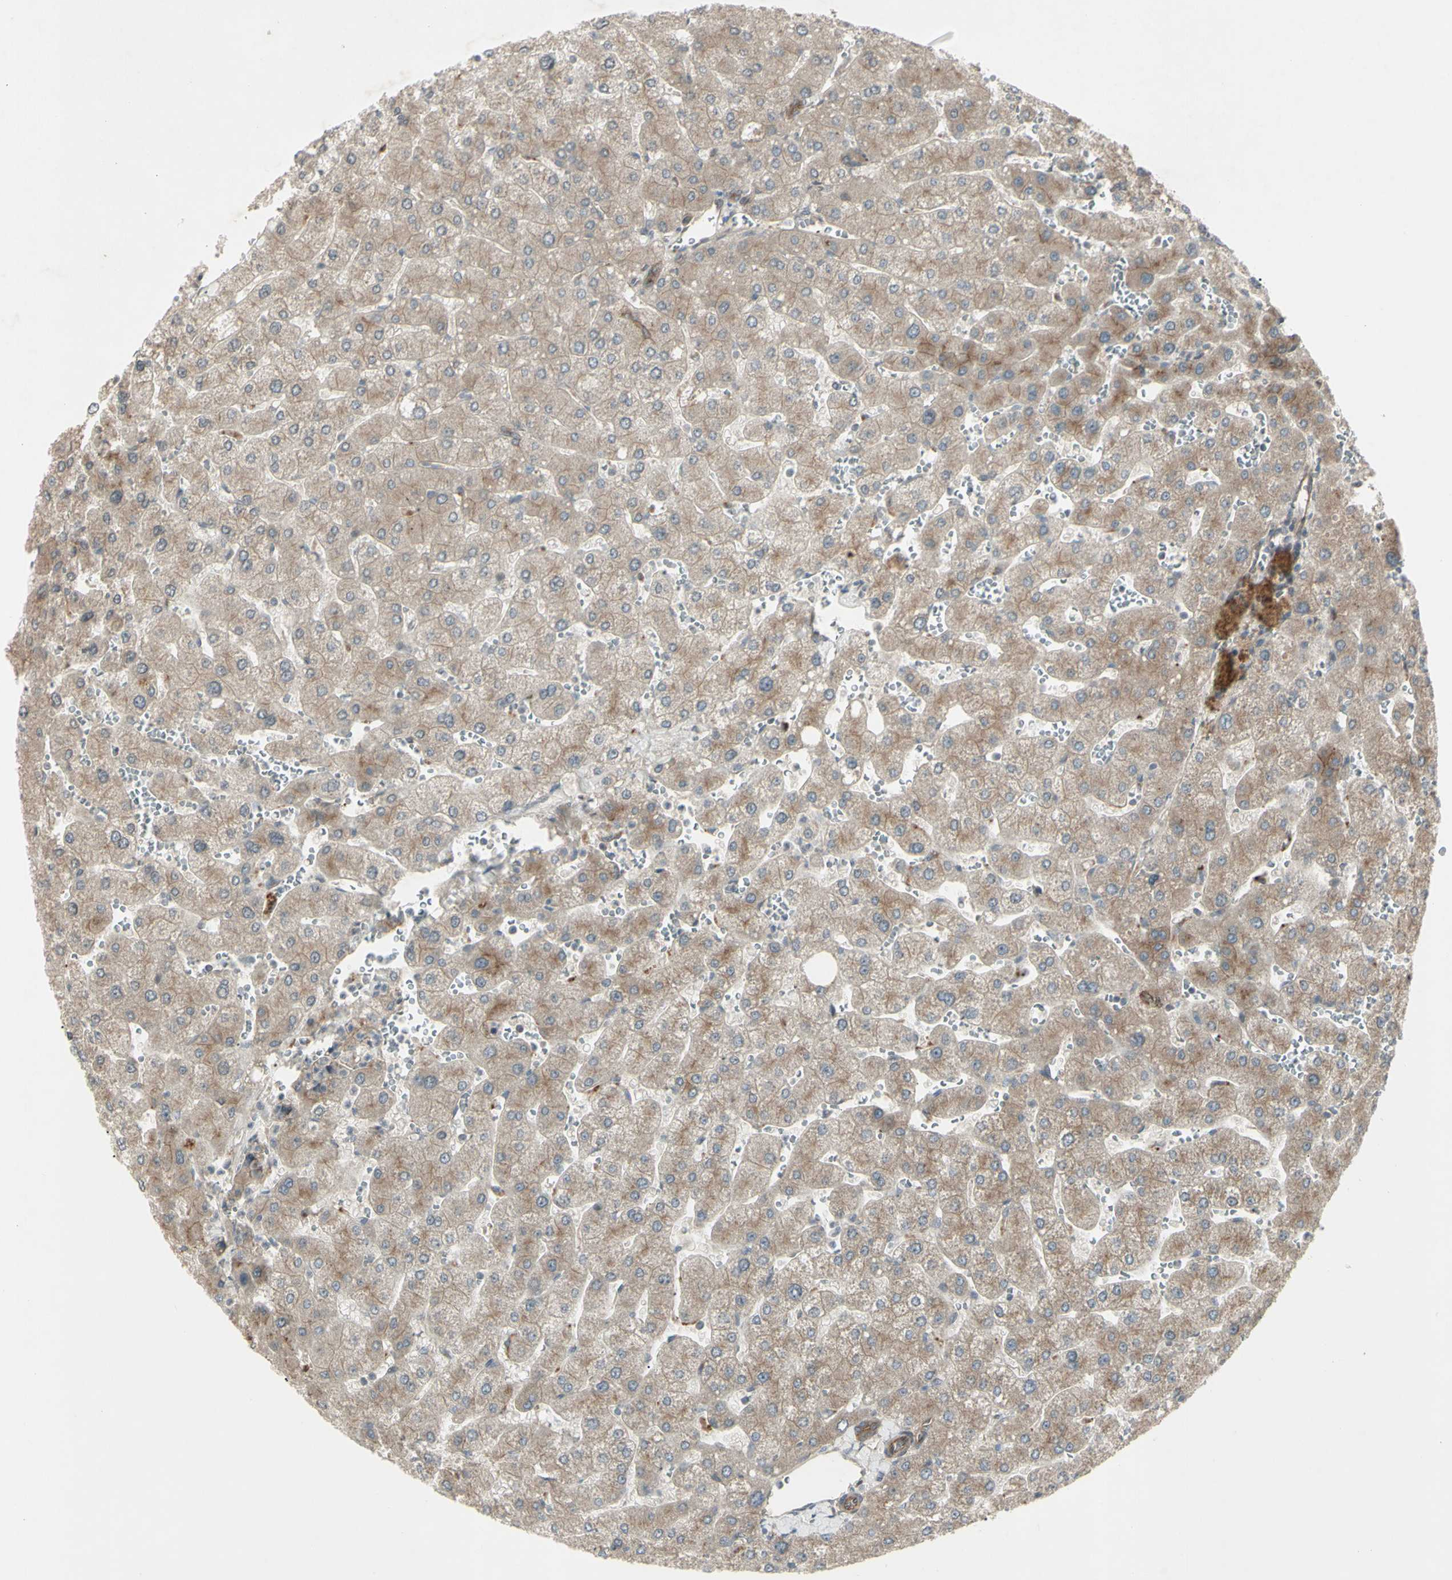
{"staining": {"intensity": "weak", "quantity": ">75%", "location": "cytoplasmic/membranous"}, "tissue": "liver", "cell_type": "Cholangiocytes", "image_type": "normal", "snomed": [{"axis": "morphology", "description": "Normal tissue, NOS"}, {"axis": "topography", "description": "Liver"}], "caption": "Protein expression by IHC shows weak cytoplasmic/membranous expression in about >75% of cholangiocytes in benign liver.", "gene": "JAG1", "patient": {"sex": "male", "age": 55}}